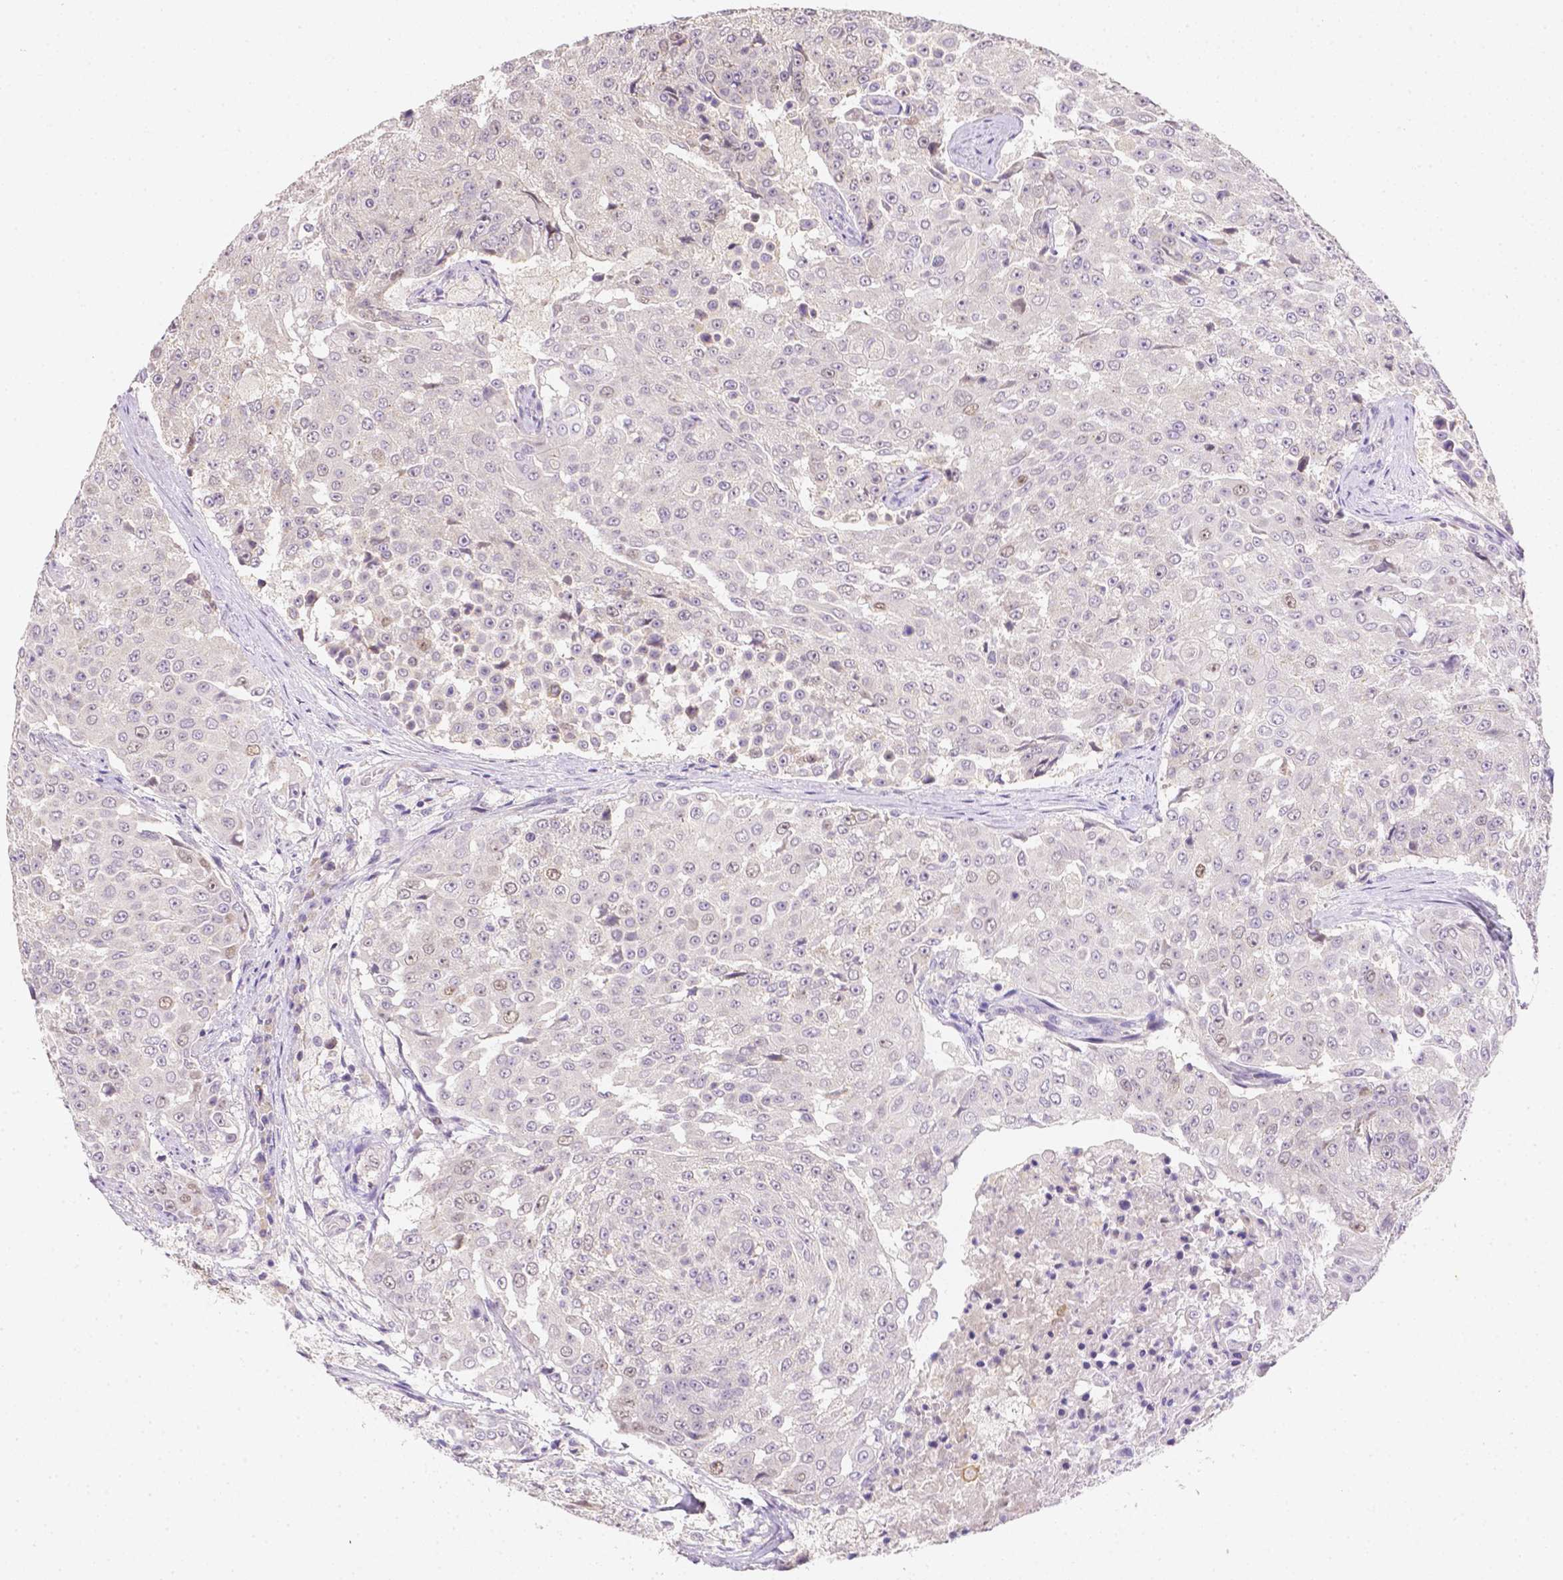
{"staining": {"intensity": "negative", "quantity": "none", "location": "none"}, "tissue": "urothelial cancer", "cell_type": "Tumor cells", "image_type": "cancer", "snomed": [{"axis": "morphology", "description": "Urothelial carcinoma, High grade"}, {"axis": "topography", "description": "Urinary bladder"}], "caption": "This is a photomicrograph of IHC staining of urothelial carcinoma (high-grade), which shows no expression in tumor cells. (DAB IHC visualized using brightfield microscopy, high magnification).", "gene": "C10orf67", "patient": {"sex": "female", "age": 63}}